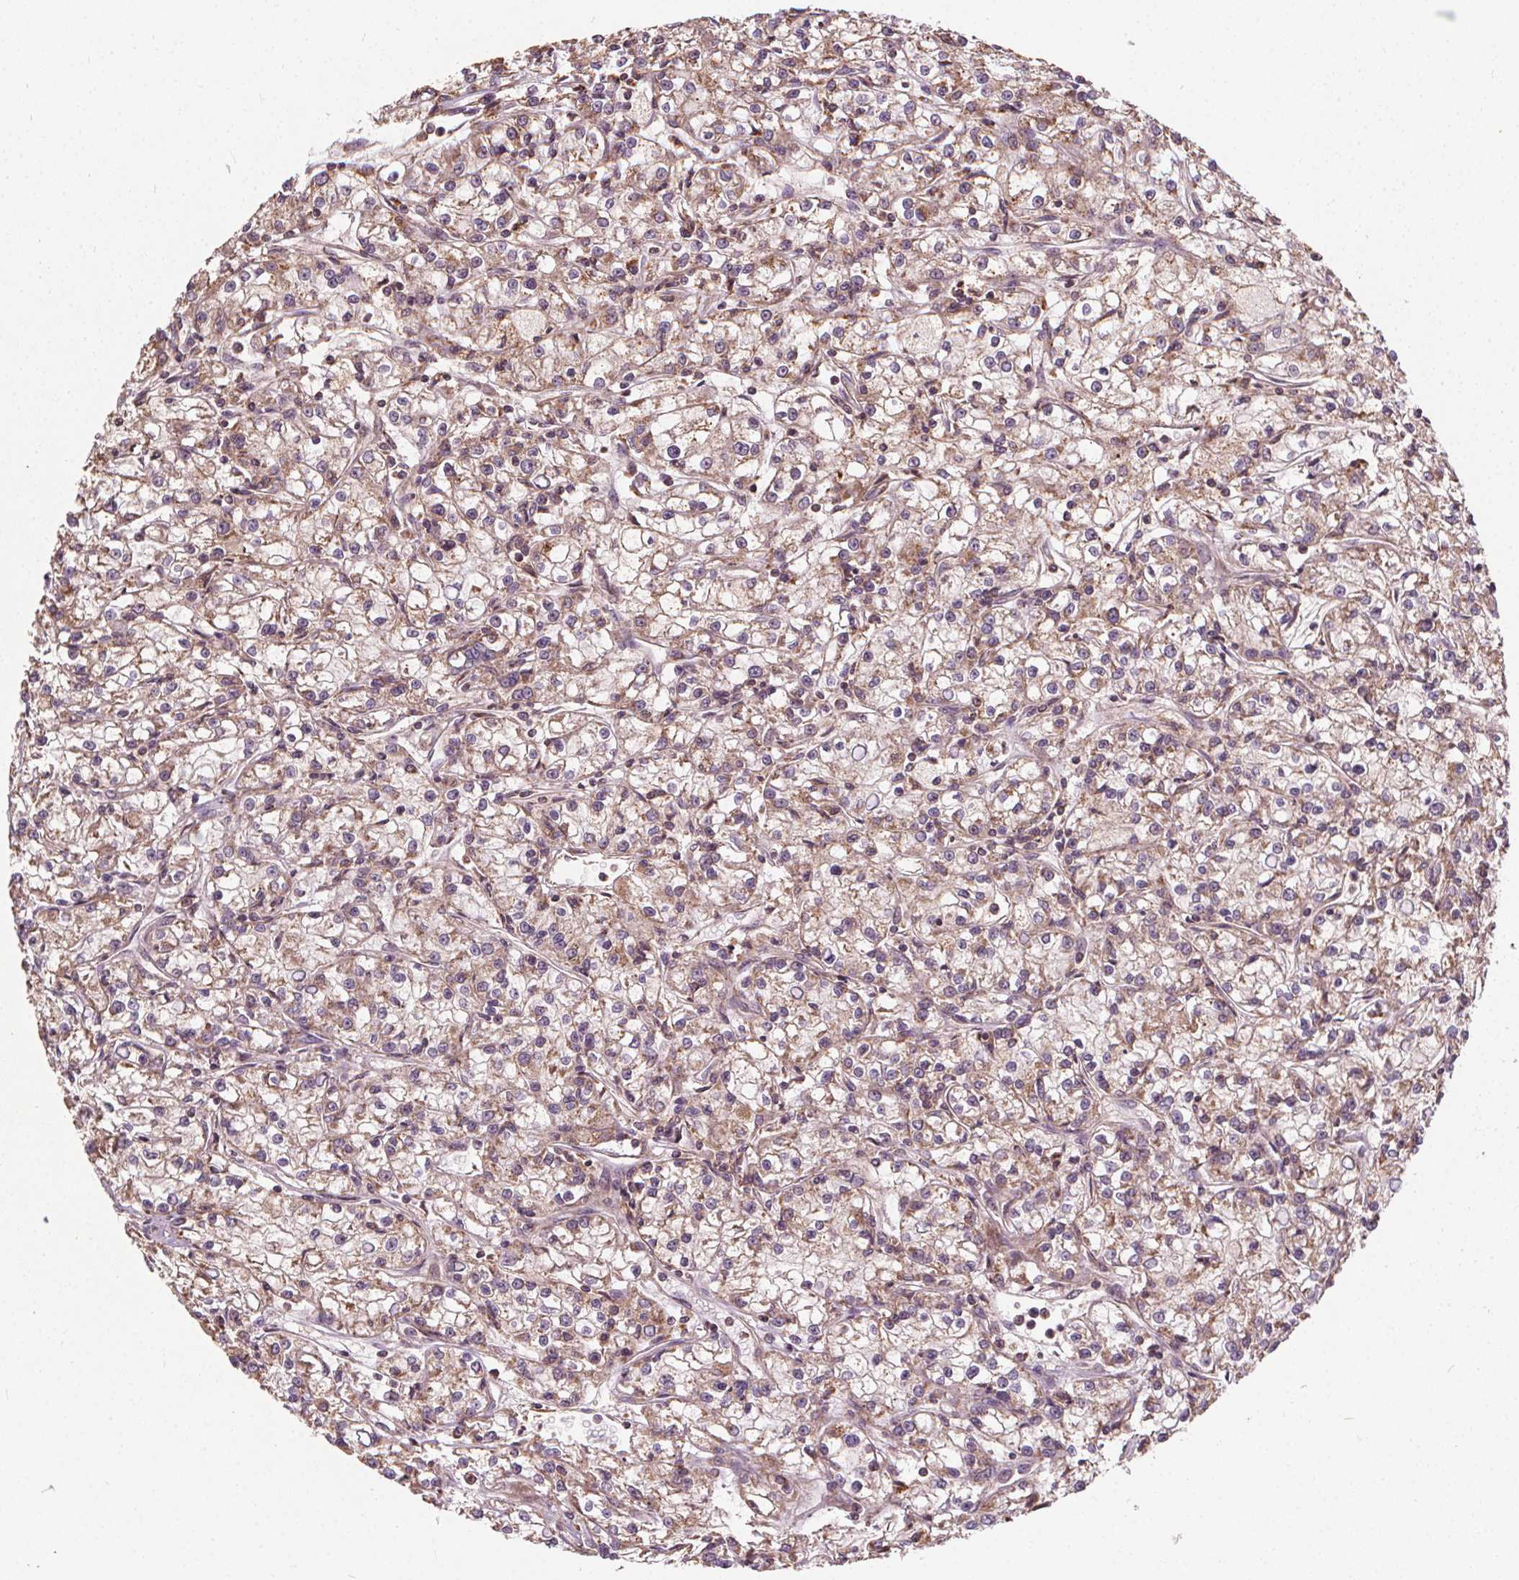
{"staining": {"intensity": "weak", "quantity": ">75%", "location": "cytoplasmic/membranous"}, "tissue": "renal cancer", "cell_type": "Tumor cells", "image_type": "cancer", "snomed": [{"axis": "morphology", "description": "Adenocarcinoma, NOS"}, {"axis": "topography", "description": "Kidney"}], "caption": "A high-resolution micrograph shows immunohistochemistry (IHC) staining of adenocarcinoma (renal), which demonstrates weak cytoplasmic/membranous positivity in about >75% of tumor cells.", "gene": "ORAI2", "patient": {"sex": "female", "age": 59}}